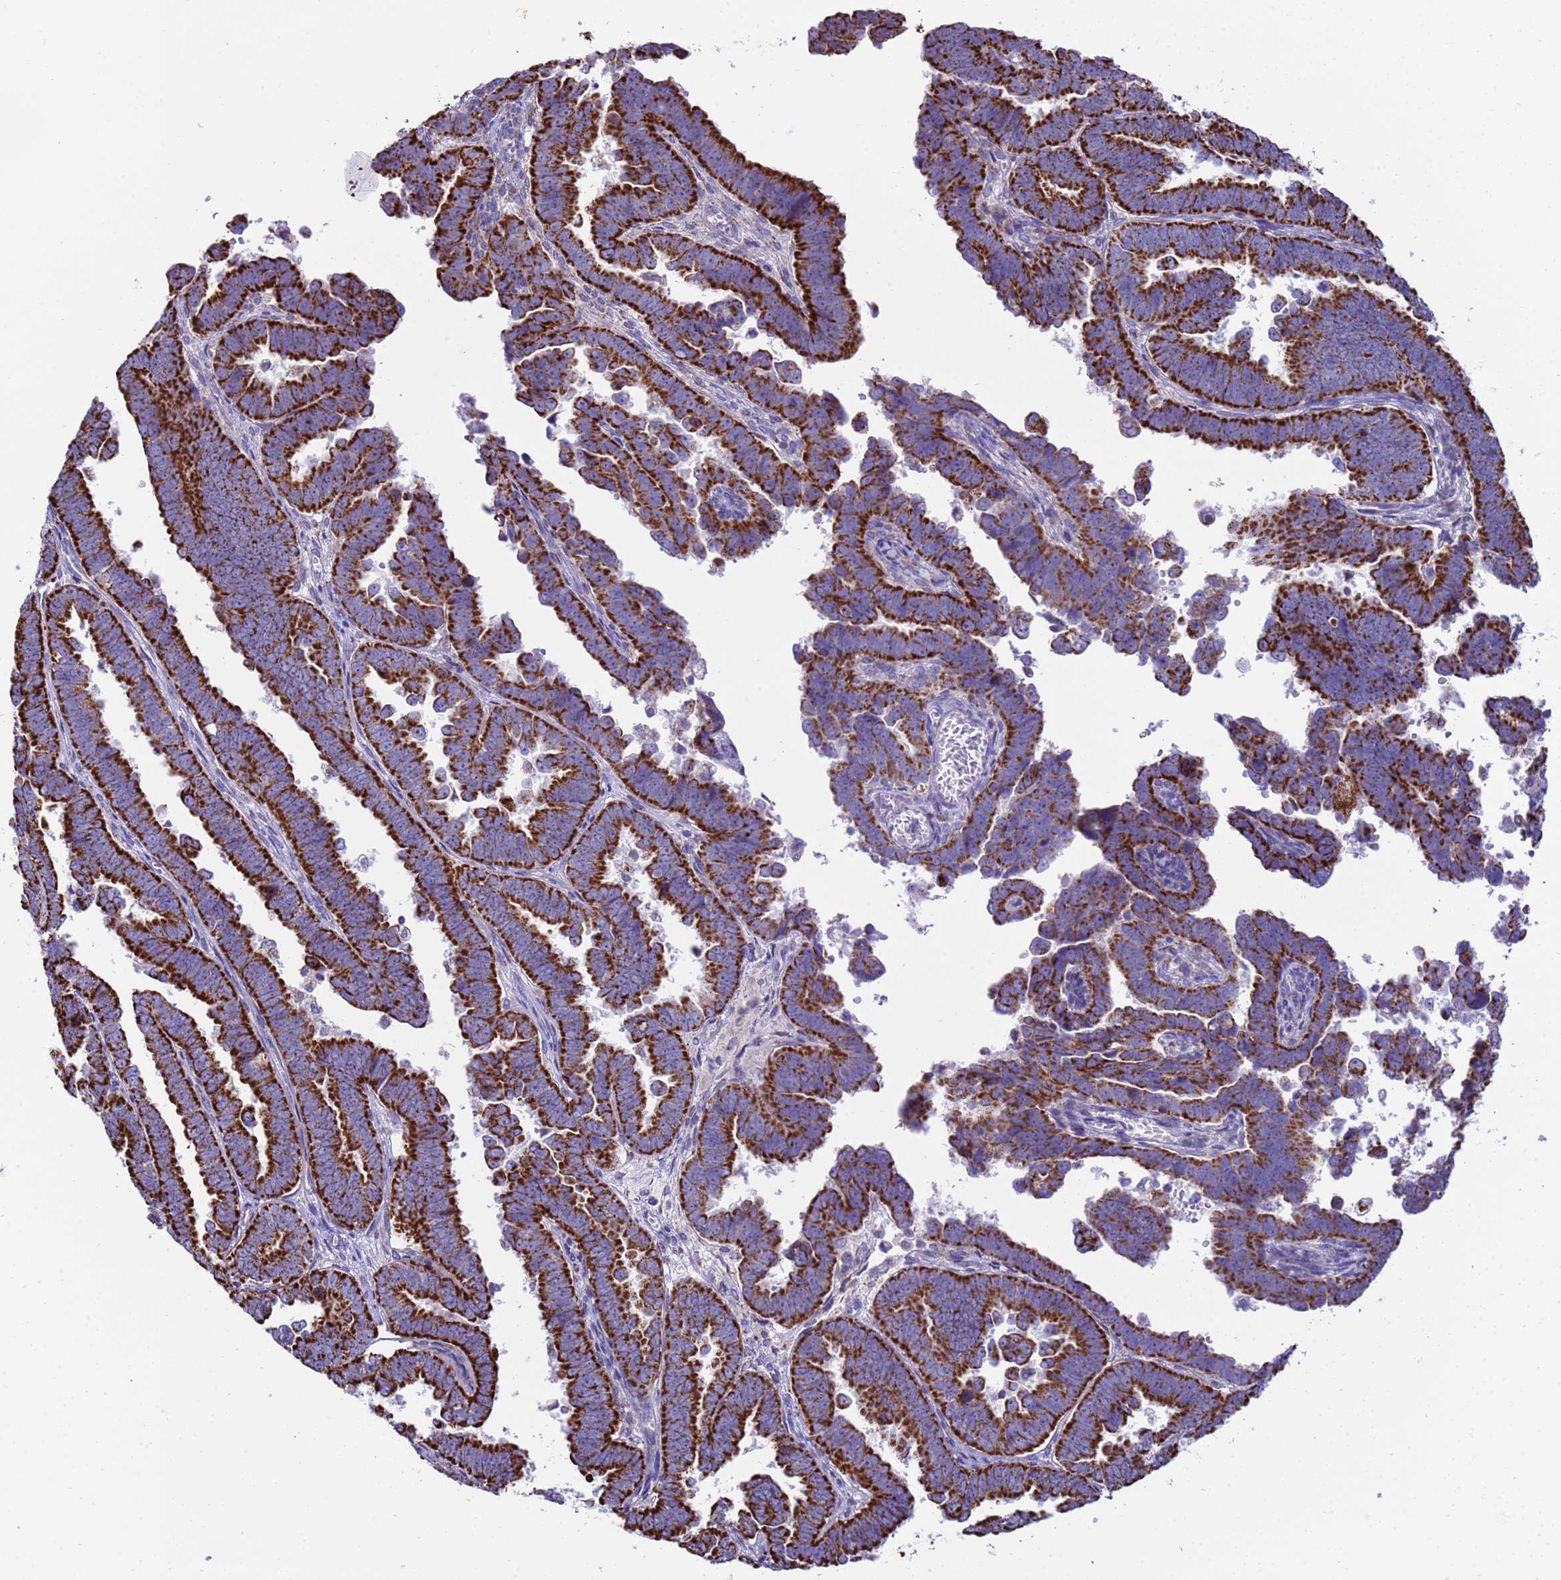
{"staining": {"intensity": "strong", "quantity": ">75%", "location": "cytoplasmic/membranous"}, "tissue": "endometrial cancer", "cell_type": "Tumor cells", "image_type": "cancer", "snomed": [{"axis": "morphology", "description": "Adenocarcinoma, NOS"}, {"axis": "topography", "description": "Endometrium"}], "caption": "The micrograph displays immunohistochemical staining of endometrial adenocarcinoma. There is strong cytoplasmic/membranous positivity is present in about >75% of tumor cells.", "gene": "RNF165", "patient": {"sex": "female", "age": 75}}